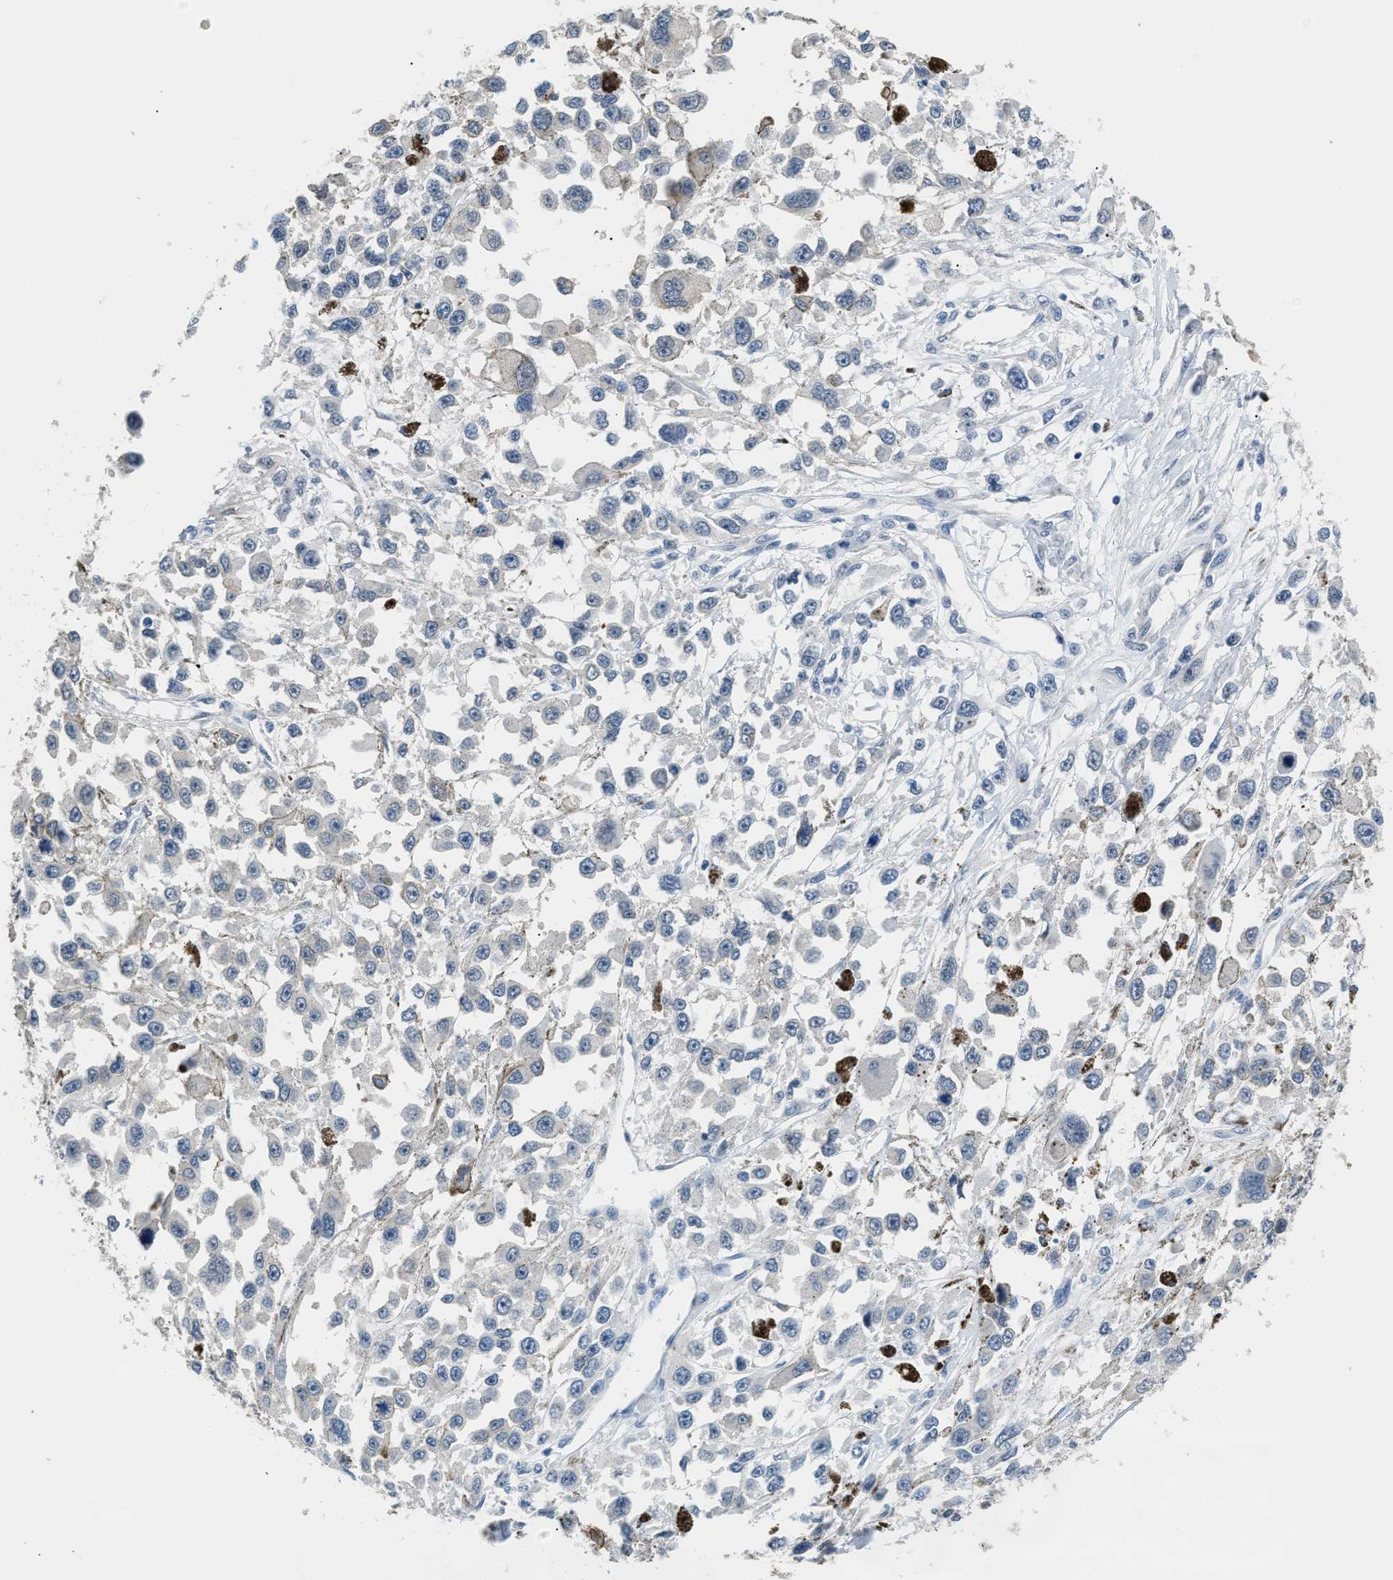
{"staining": {"intensity": "negative", "quantity": "none", "location": "none"}, "tissue": "melanoma", "cell_type": "Tumor cells", "image_type": "cancer", "snomed": [{"axis": "morphology", "description": "Malignant melanoma, Metastatic site"}, {"axis": "topography", "description": "Lymph node"}], "caption": "Immunohistochemistry (IHC) of melanoma reveals no expression in tumor cells. The staining is performed using DAB (3,3'-diaminobenzidine) brown chromogen with nuclei counter-stained in using hematoxylin.", "gene": "PPM1H", "patient": {"sex": "male", "age": 59}}